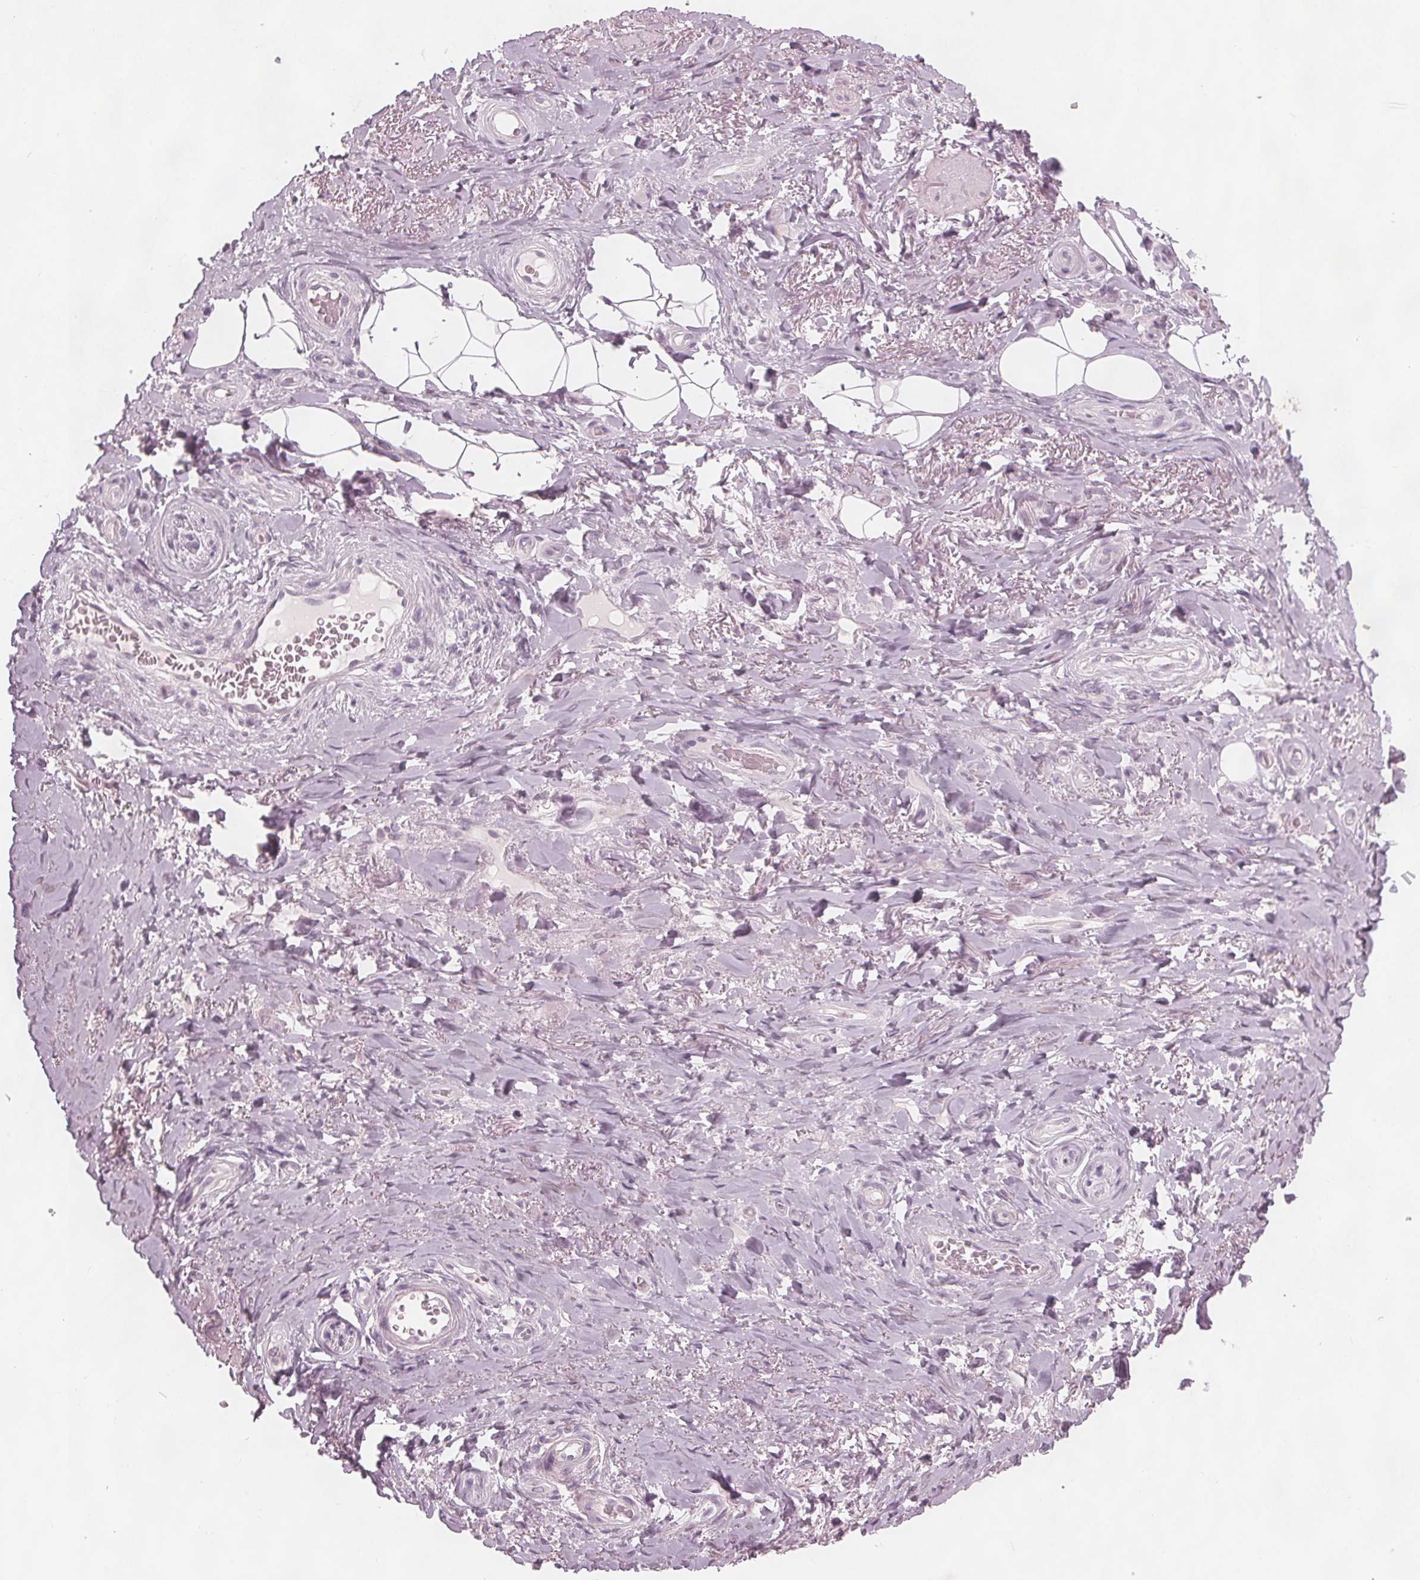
{"staining": {"intensity": "negative", "quantity": "none", "location": "none"}, "tissue": "adipose tissue", "cell_type": "Adipocytes", "image_type": "normal", "snomed": [{"axis": "morphology", "description": "Normal tissue, NOS"}, {"axis": "topography", "description": "Anal"}, {"axis": "topography", "description": "Peripheral nerve tissue"}], "caption": "Immunohistochemical staining of unremarkable adipose tissue reveals no significant expression in adipocytes.", "gene": "BRSK1", "patient": {"sex": "male", "age": 53}}